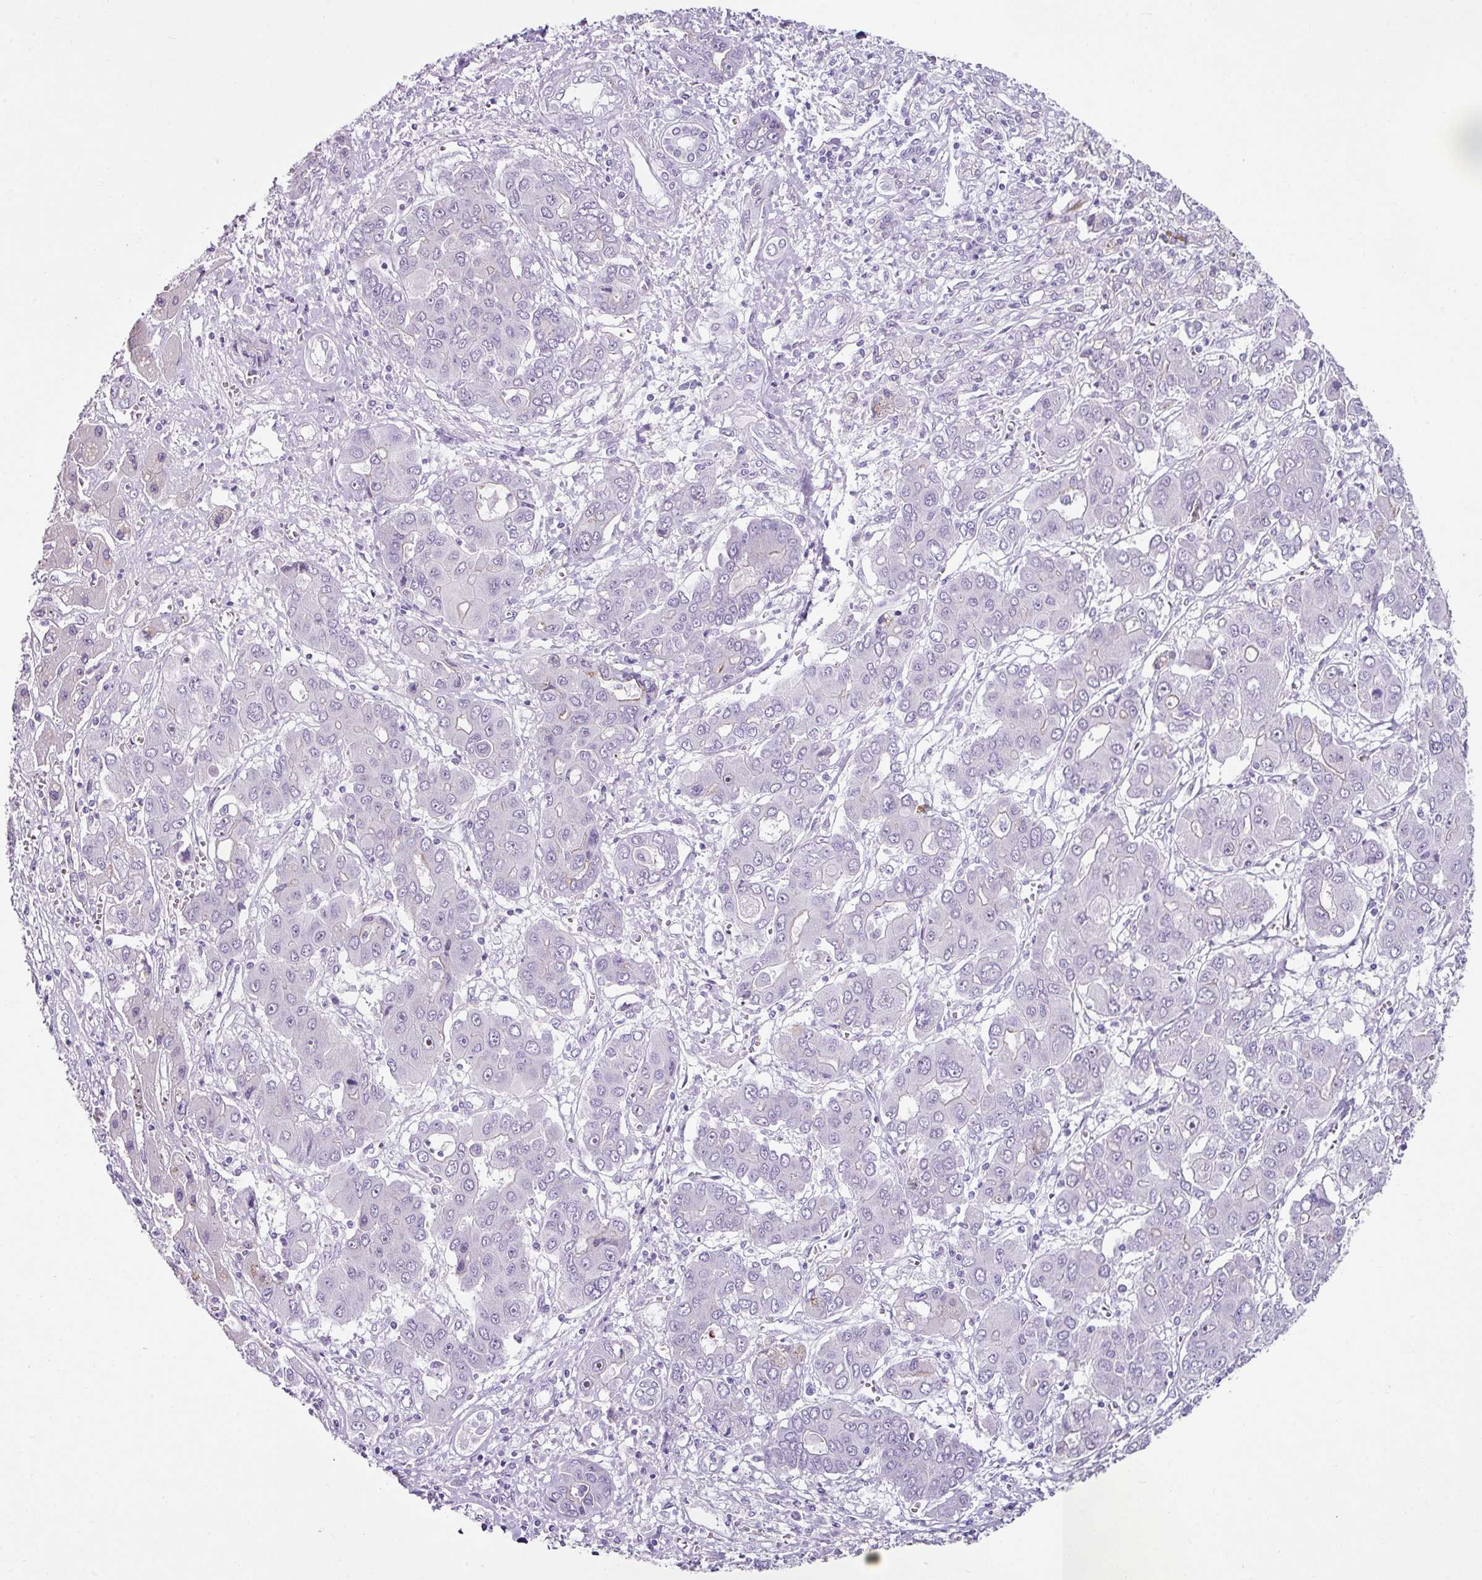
{"staining": {"intensity": "negative", "quantity": "none", "location": "none"}, "tissue": "liver cancer", "cell_type": "Tumor cells", "image_type": "cancer", "snomed": [{"axis": "morphology", "description": "Cholangiocarcinoma"}, {"axis": "topography", "description": "Liver"}], "caption": "Tumor cells are negative for protein expression in human liver cancer (cholangiocarcinoma).", "gene": "TRA2A", "patient": {"sex": "male", "age": 67}}